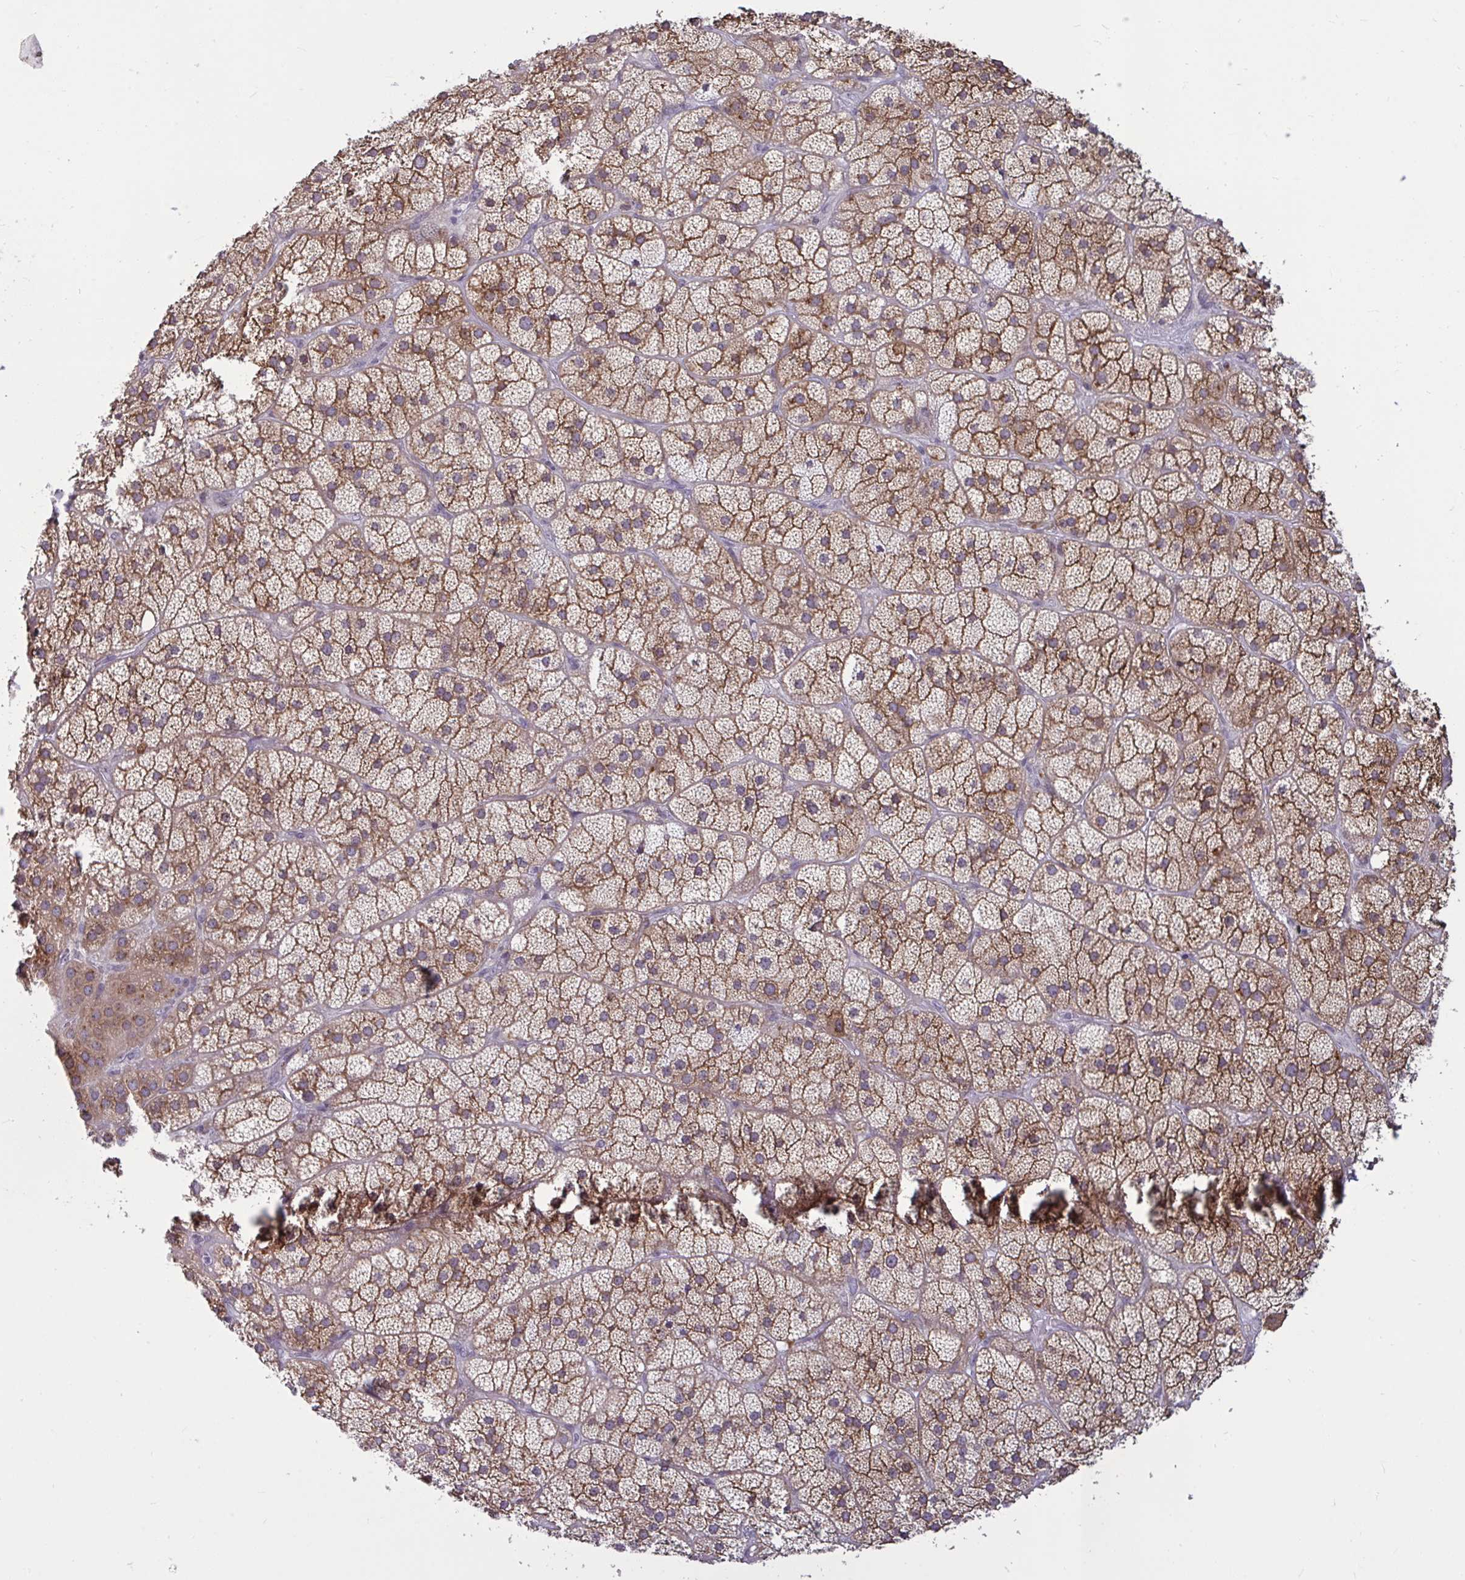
{"staining": {"intensity": "moderate", "quantity": ">75%", "location": "cytoplasmic/membranous"}, "tissue": "adrenal gland", "cell_type": "Glandular cells", "image_type": "normal", "snomed": [{"axis": "morphology", "description": "Normal tissue, NOS"}, {"axis": "topography", "description": "Adrenal gland"}], "caption": "High-magnification brightfield microscopy of unremarkable adrenal gland stained with DAB (brown) and counterstained with hematoxylin (blue). glandular cells exhibit moderate cytoplasmic/membranous positivity is appreciated in approximately>75% of cells. (IHC, brightfield microscopy, high magnification).", "gene": "TBC1D4", "patient": {"sex": "male", "age": 57}}